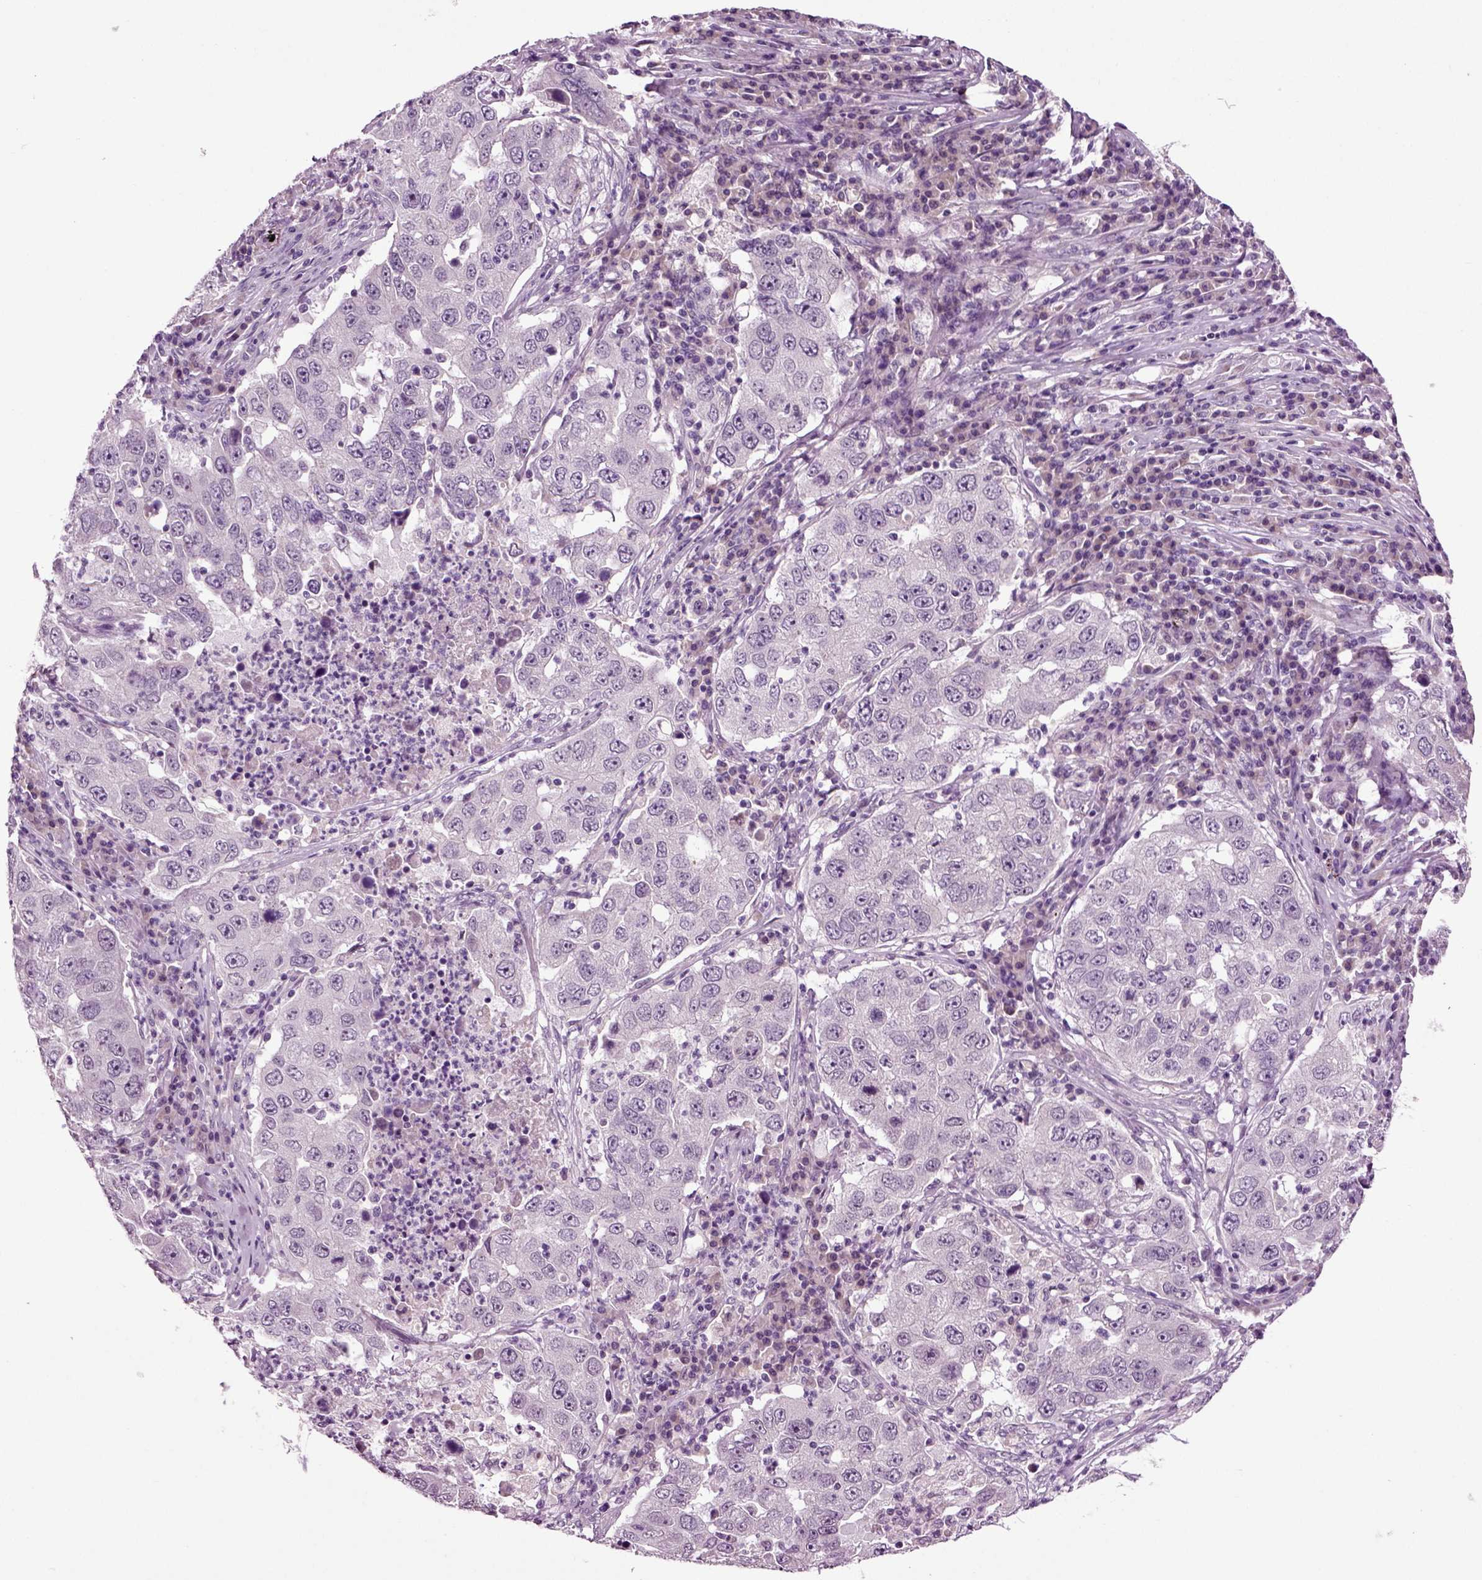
{"staining": {"intensity": "negative", "quantity": "none", "location": "none"}, "tissue": "lung cancer", "cell_type": "Tumor cells", "image_type": "cancer", "snomed": [{"axis": "morphology", "description": "Adenocarcinoma, NOS"}, {"axis": "topography", "description": "Lung"}], "caption": "The immunohistochemistry (IHC) micrograph has no significant staining in tumor cells of adenocarcinoma (lung) tissue. (Brightfield microscopy of DAB immunohistochemistry (IHC) at high magnification).", "gene": "SPATA17", "patient": {"sex": "male", "age": 73}}